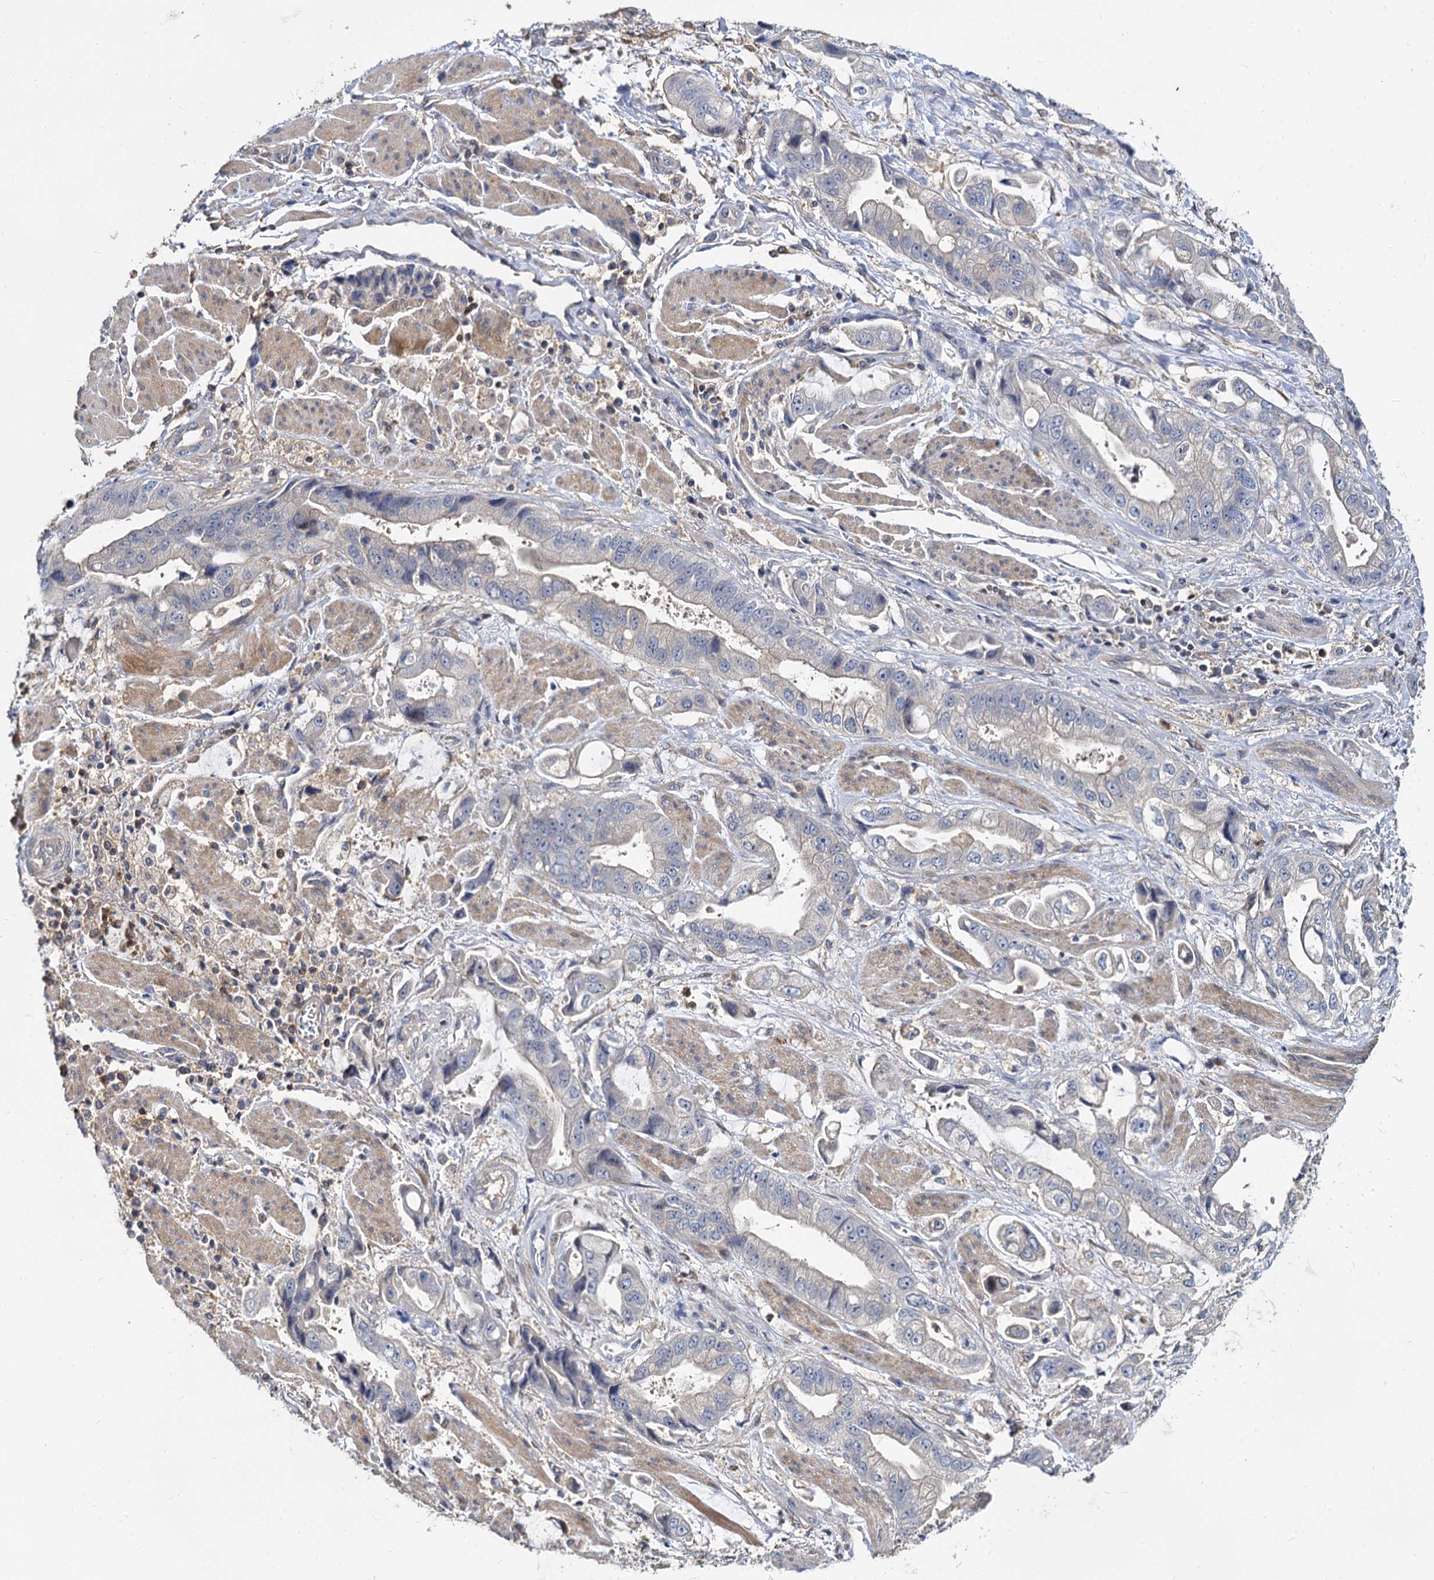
{"staining": {"intensity": "negative", "quantity": "none", "location": "none"}, "tissue": "stomach cancer", "cell_type": "Tumor cells", "image_type": "cancer", "snomed": [{"axis": "morphology", "description": "Adenocarcinoma, NOS"}, {"axis": "topography", "description": "Stomach"}], "caption": "Immunohistochemical staining of human adenocarcinoma (stomach) demonstrates no significant expression in tumor cells. The staining was performed using DAB (3,3'-diaminobenzidine) to visualize the protein expression in brown, while the nuclei were stained in blue with hematoxylin (Magnification: 20x).", "gene": "ANKRD13A", "patient": {"sex": "male", "age": 62}}